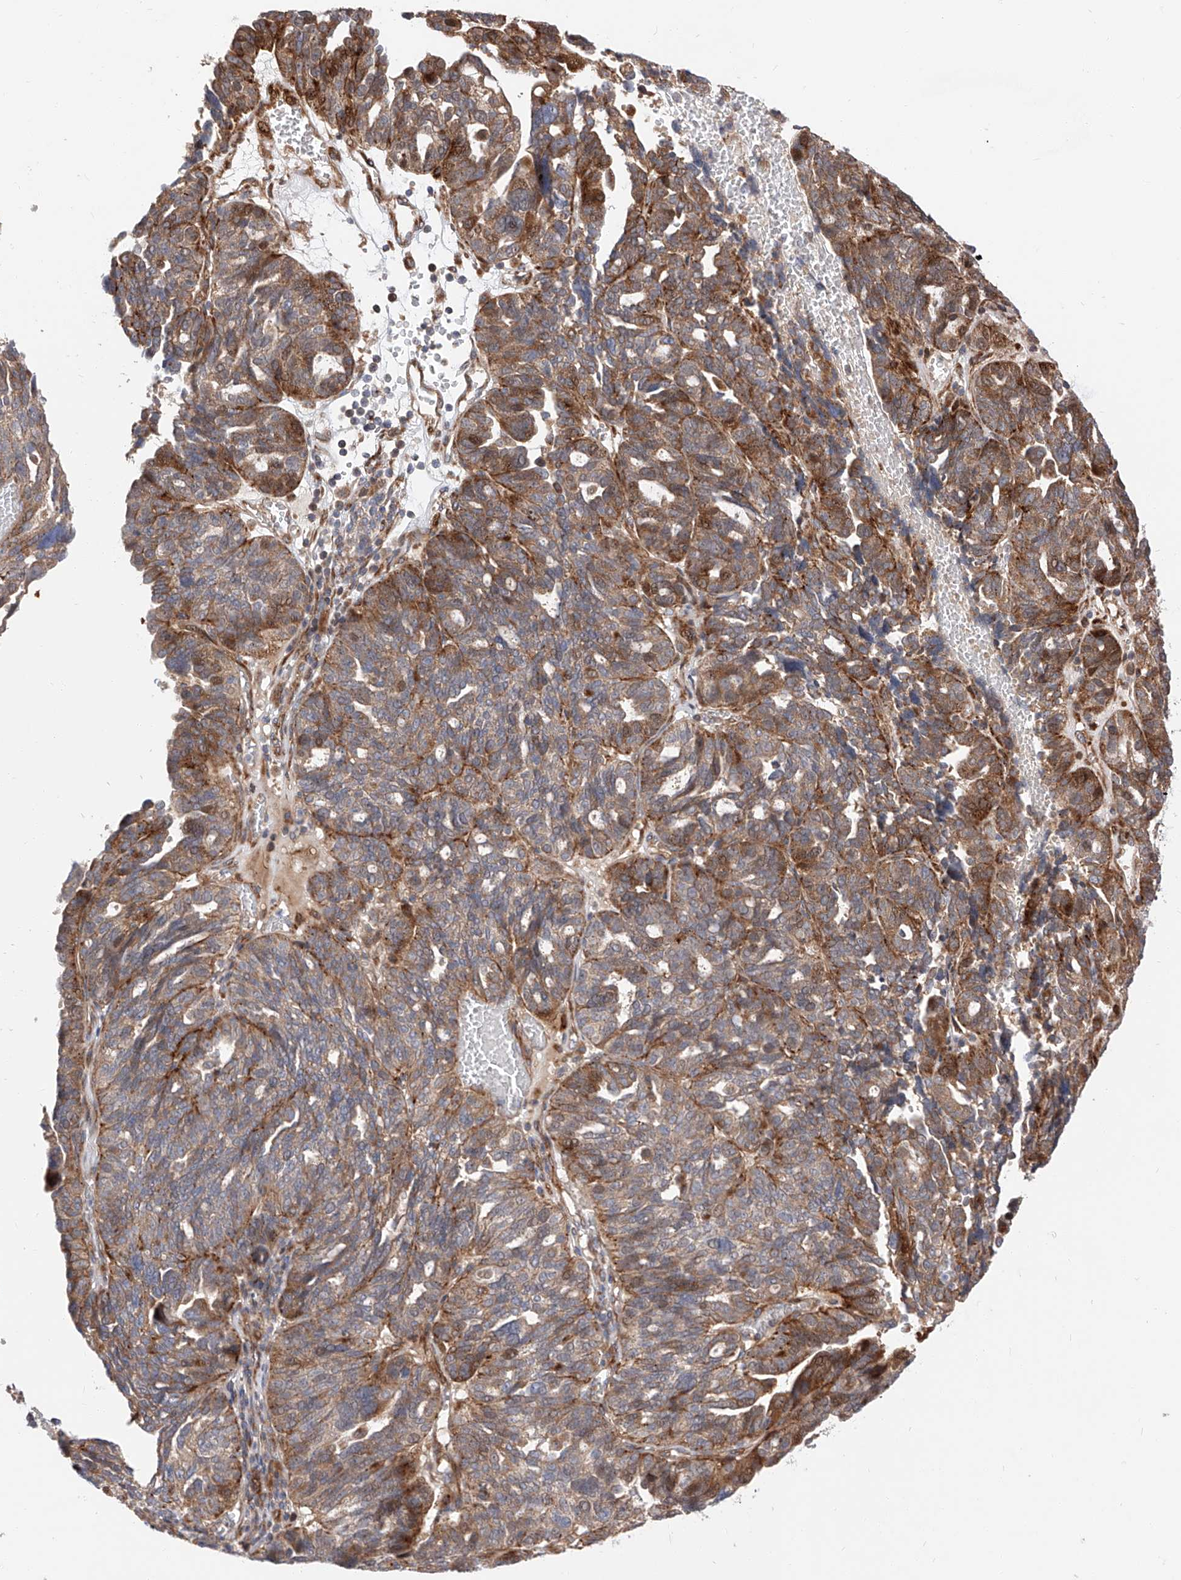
{"staining": {"intensity": "moderate", "quantity": "25%-75%", "location": "cytoplasmic/membranous,nuclear"}, "tissue": "ovarian cancer", "cell_type": "Tumor cells", "image_type": "cancer", "snomed": [{"axis": "morphology", "description": "Cystadenocarcinoma, serous, NOS"}, {"axis": "topography", "description": "Ovary"}], "caption": "Immunohistochemistry histopathology image of human serous cystadenocarcinoma (ovarian) stained for a protein (brown), which exhibits medium levels of moderate cytoplasmic/membranous and nuclear positivity in about 25%-75% of tumor cells.", "gene": "DIRAS3", "patient": {"sex": "female", "age": 59}}